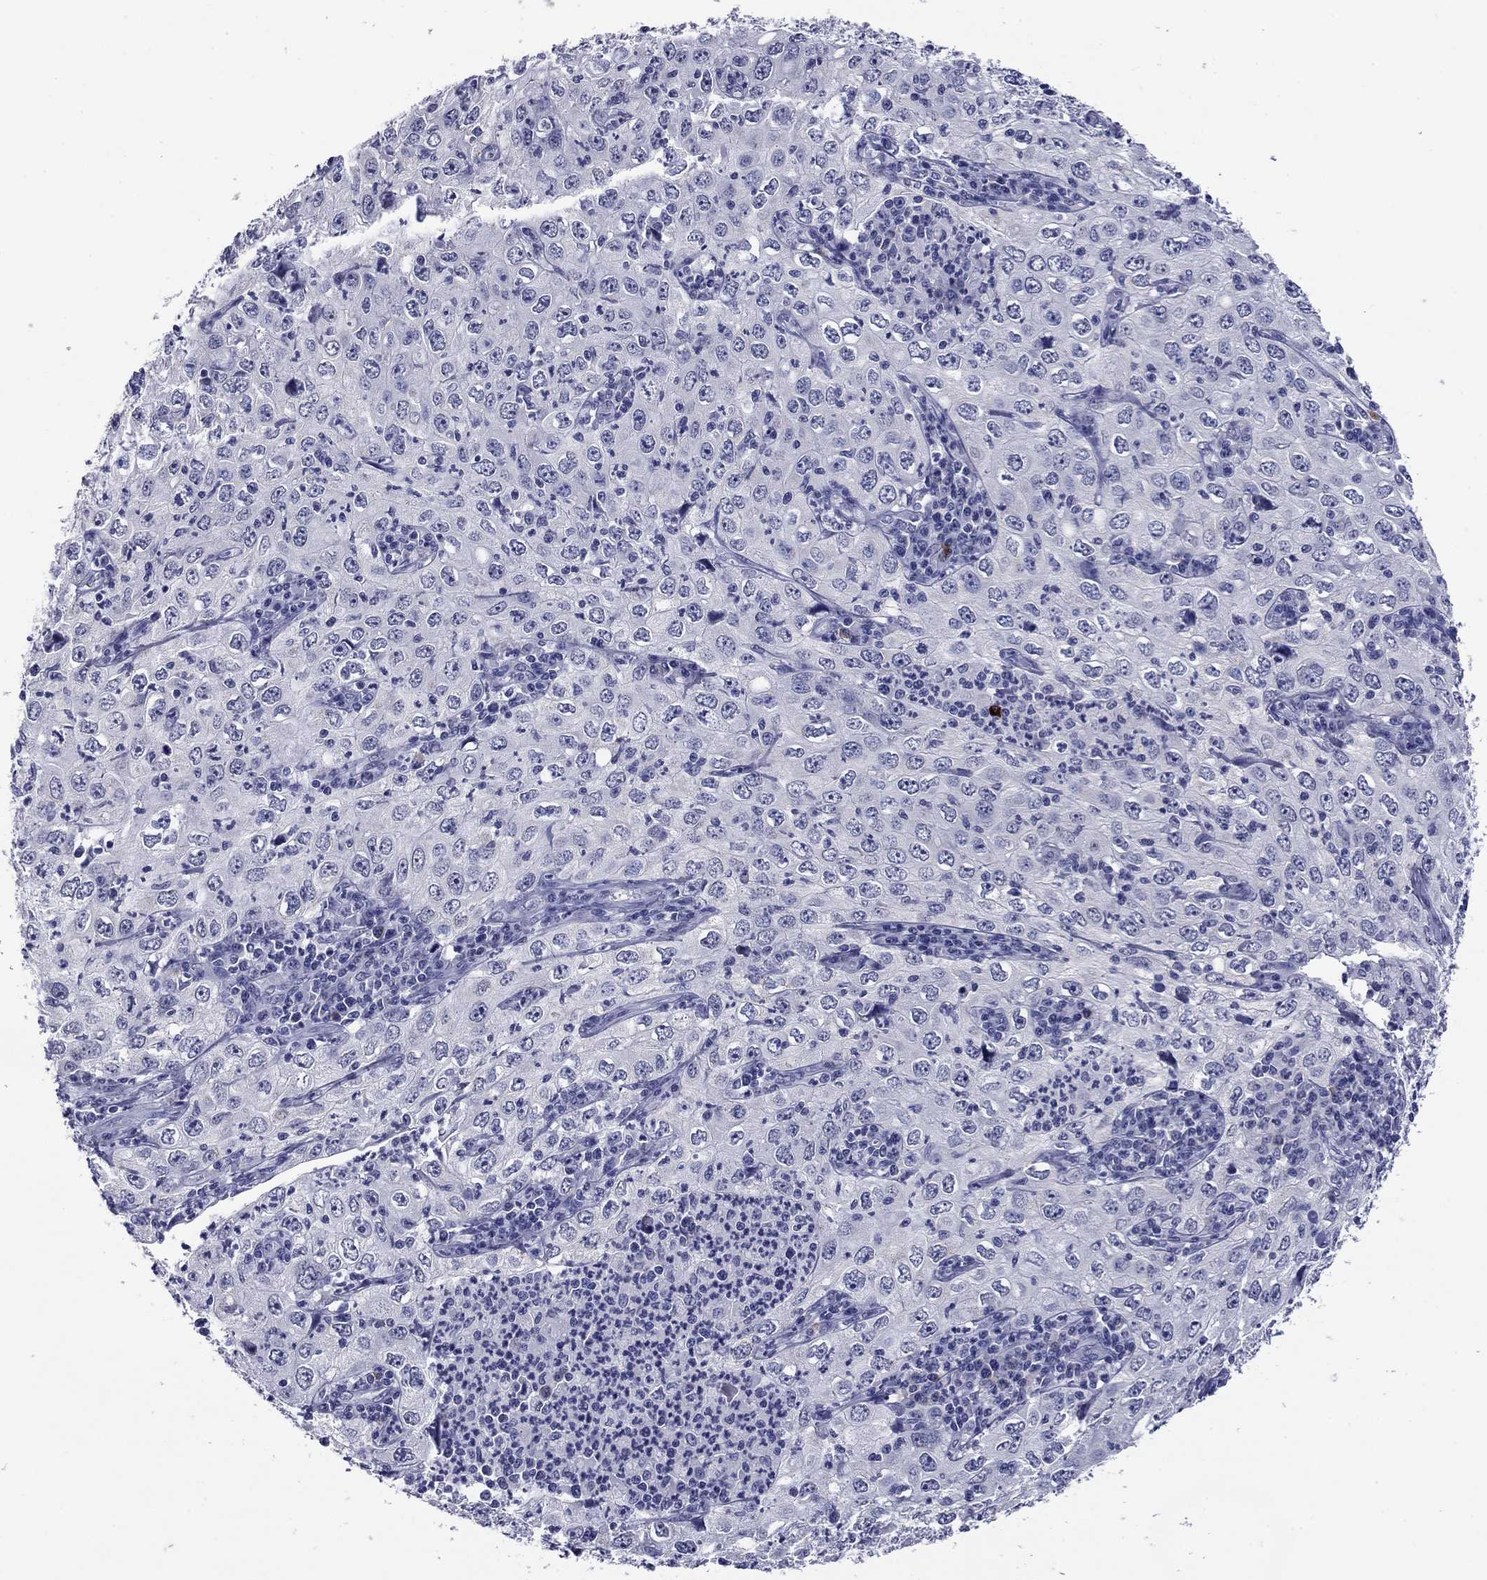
{"staining": {"intensity": "negative", "quantity": "none", "location": "none"}, "tissue": "cervical cancer", "cell_type": "Tumor cells", "image_type": "cancer", "snomed": [{"axis": "morphology", "description": "Squamous cell carcinoma, NOS"}, {"axis": "topography", "description": "Cervix"}], "caption": "Tumor cells are negative for protein expression in human cervical cancer.", "gene": "HAO1", "patient": {"sex": "female", "age": 24}}